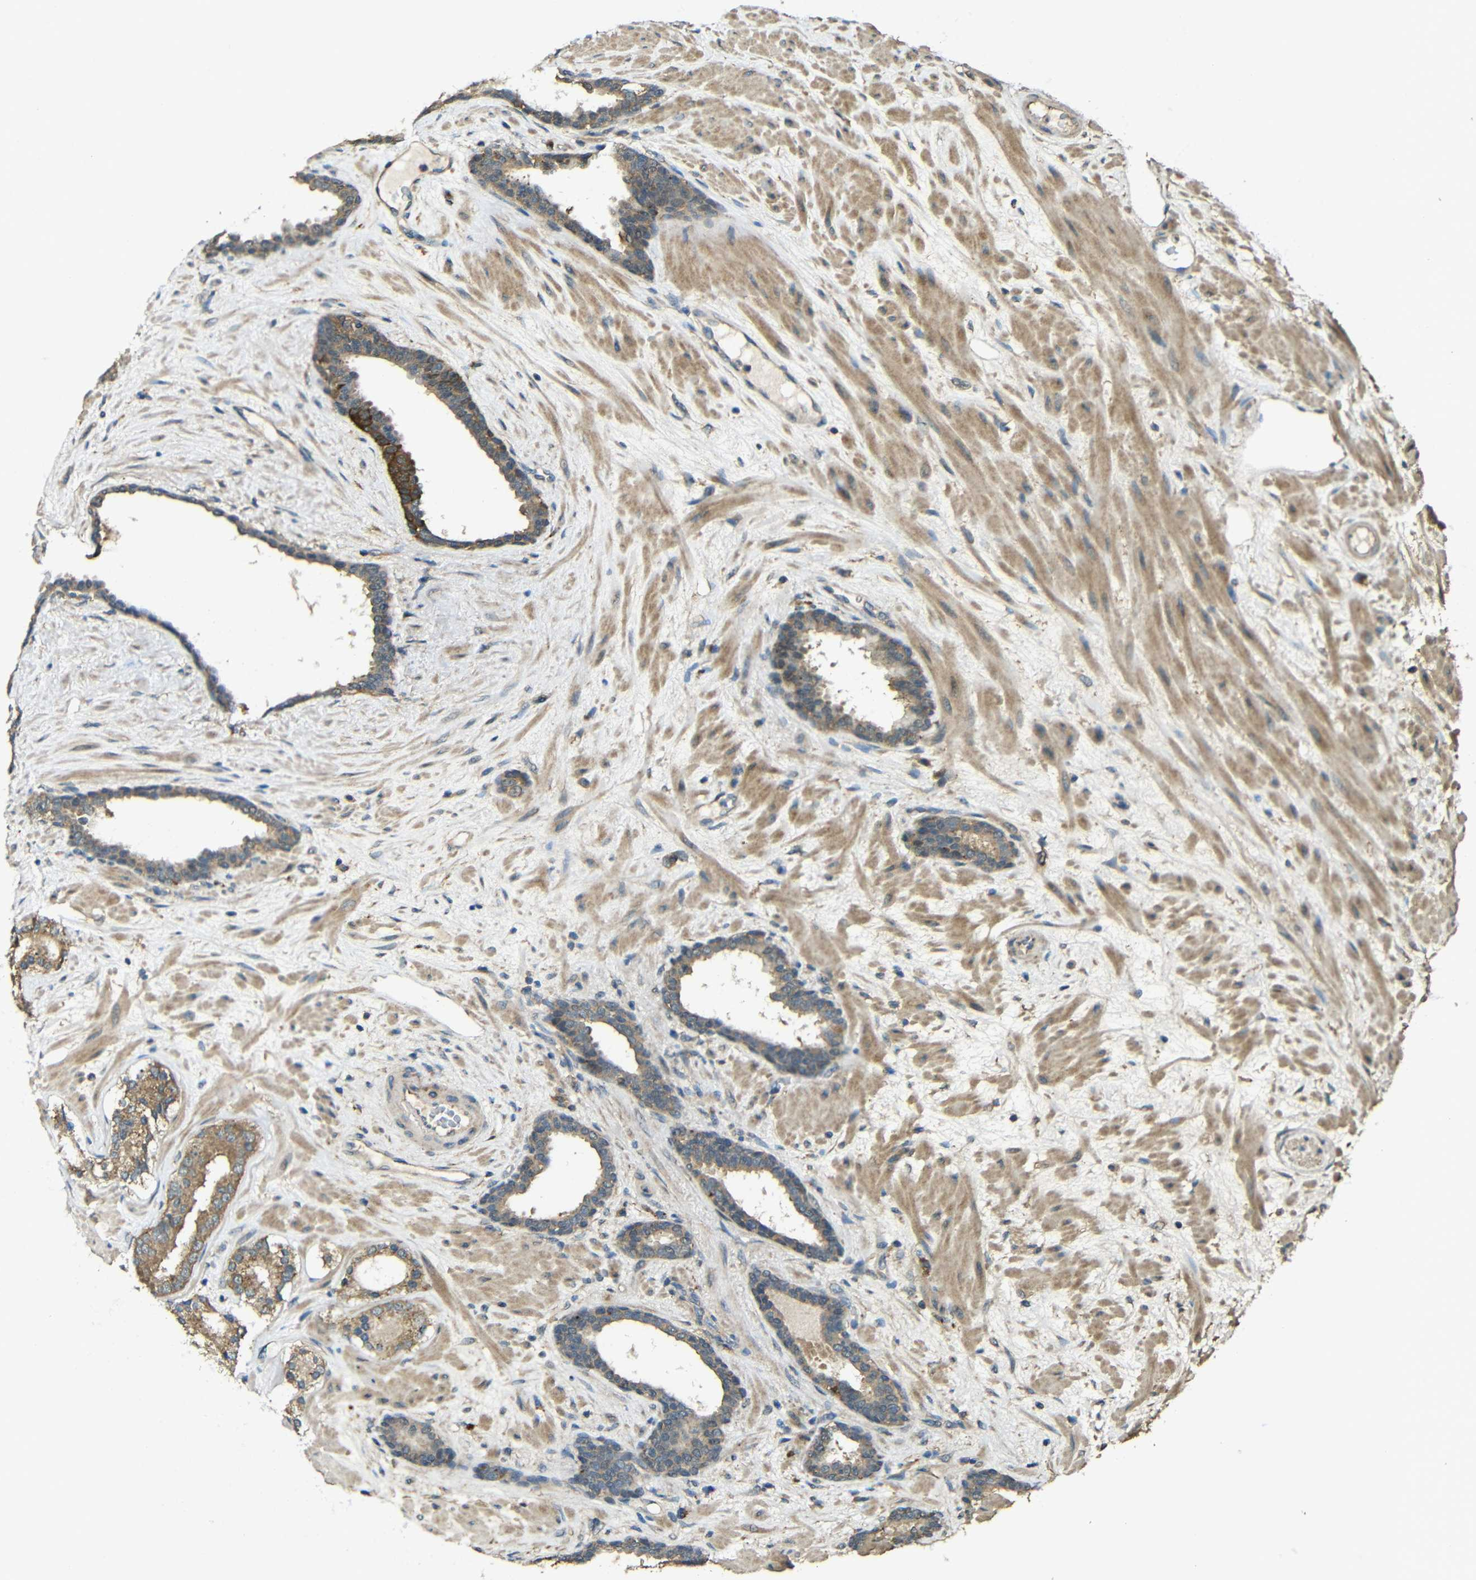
{"staining": {"intensity": "strong", "quantity": "<25%", "location": "cytoplasmic/membranous"}, "tissue": "prostate cancer", "cell_type": "Tumor cells", "image_type": "cancer", "snomed": [{"axis": "morphology", "description": "Adenocarcinoma, Low grade"}, {"axis": "topography", "description": "Prostate"}], "caption": "This is an image of IHC staining of prostate cancer, which shows strong staining in the cytoplasmic/membranous of tumor cells.", "gene": "ACACA", "patient": {"sex": "male", "age": 63}}